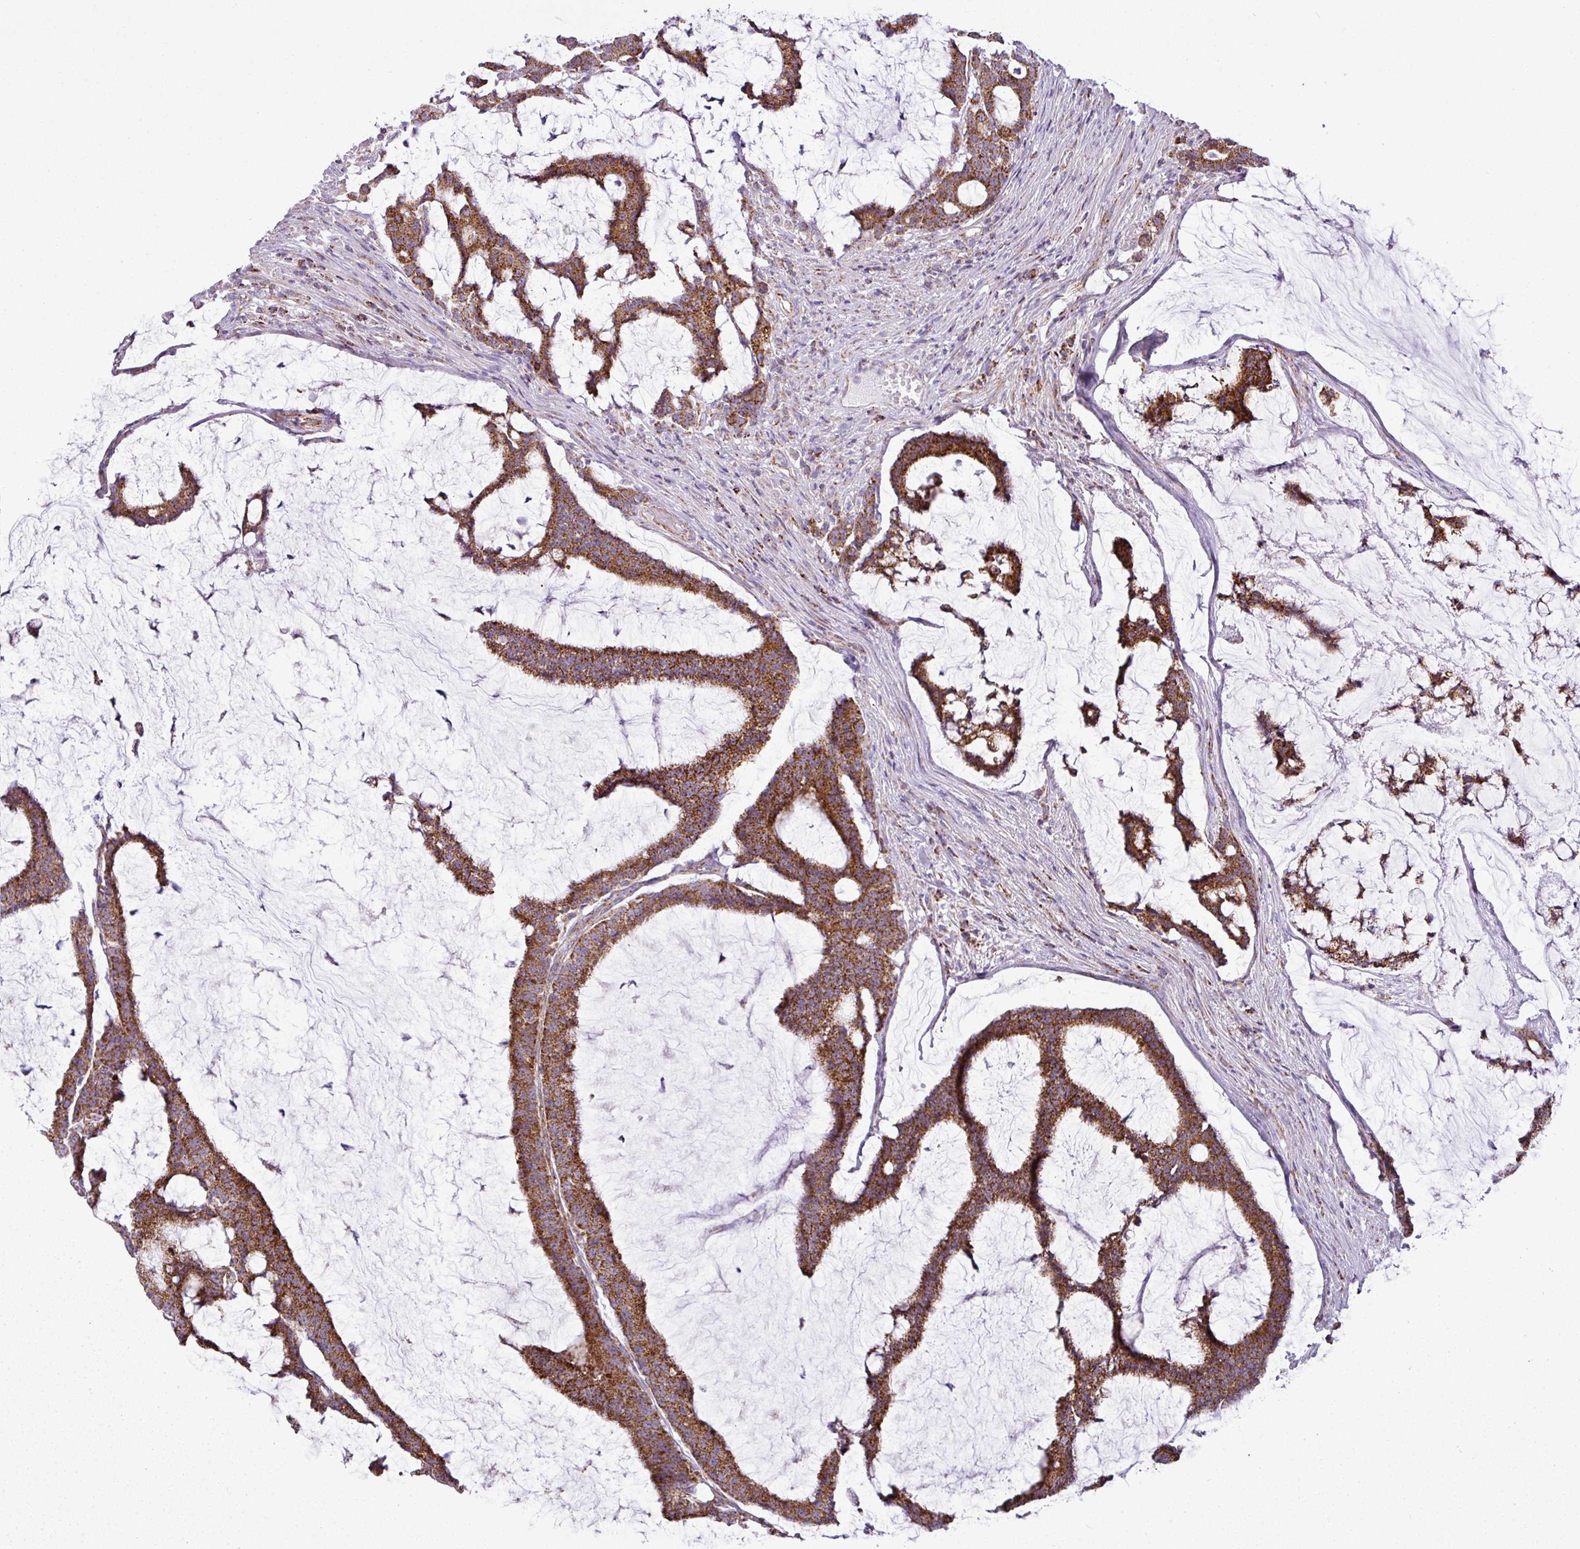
{"staining": {"intensity": "strong", "quantity": ">75%", "location": "cytoplasmic/membranous"}, "tissue": "colorectal cancer", "cell_type": "Tumor cells", "image_type": "cancer", "snomed": [{"axis": "morphology", "description": "Adenocarcinoma, NOS"}, {"axis": "topography", "description": "Colon"}], "caption": "The micrograph exhibits a brown stain indicating the presence of a protein in the cytoplasmic/membranous of tumor cells in adenocarcinoma (colorectal).", "gene": "ZNF81", "patient": {"sex": "female", "age": 84}}